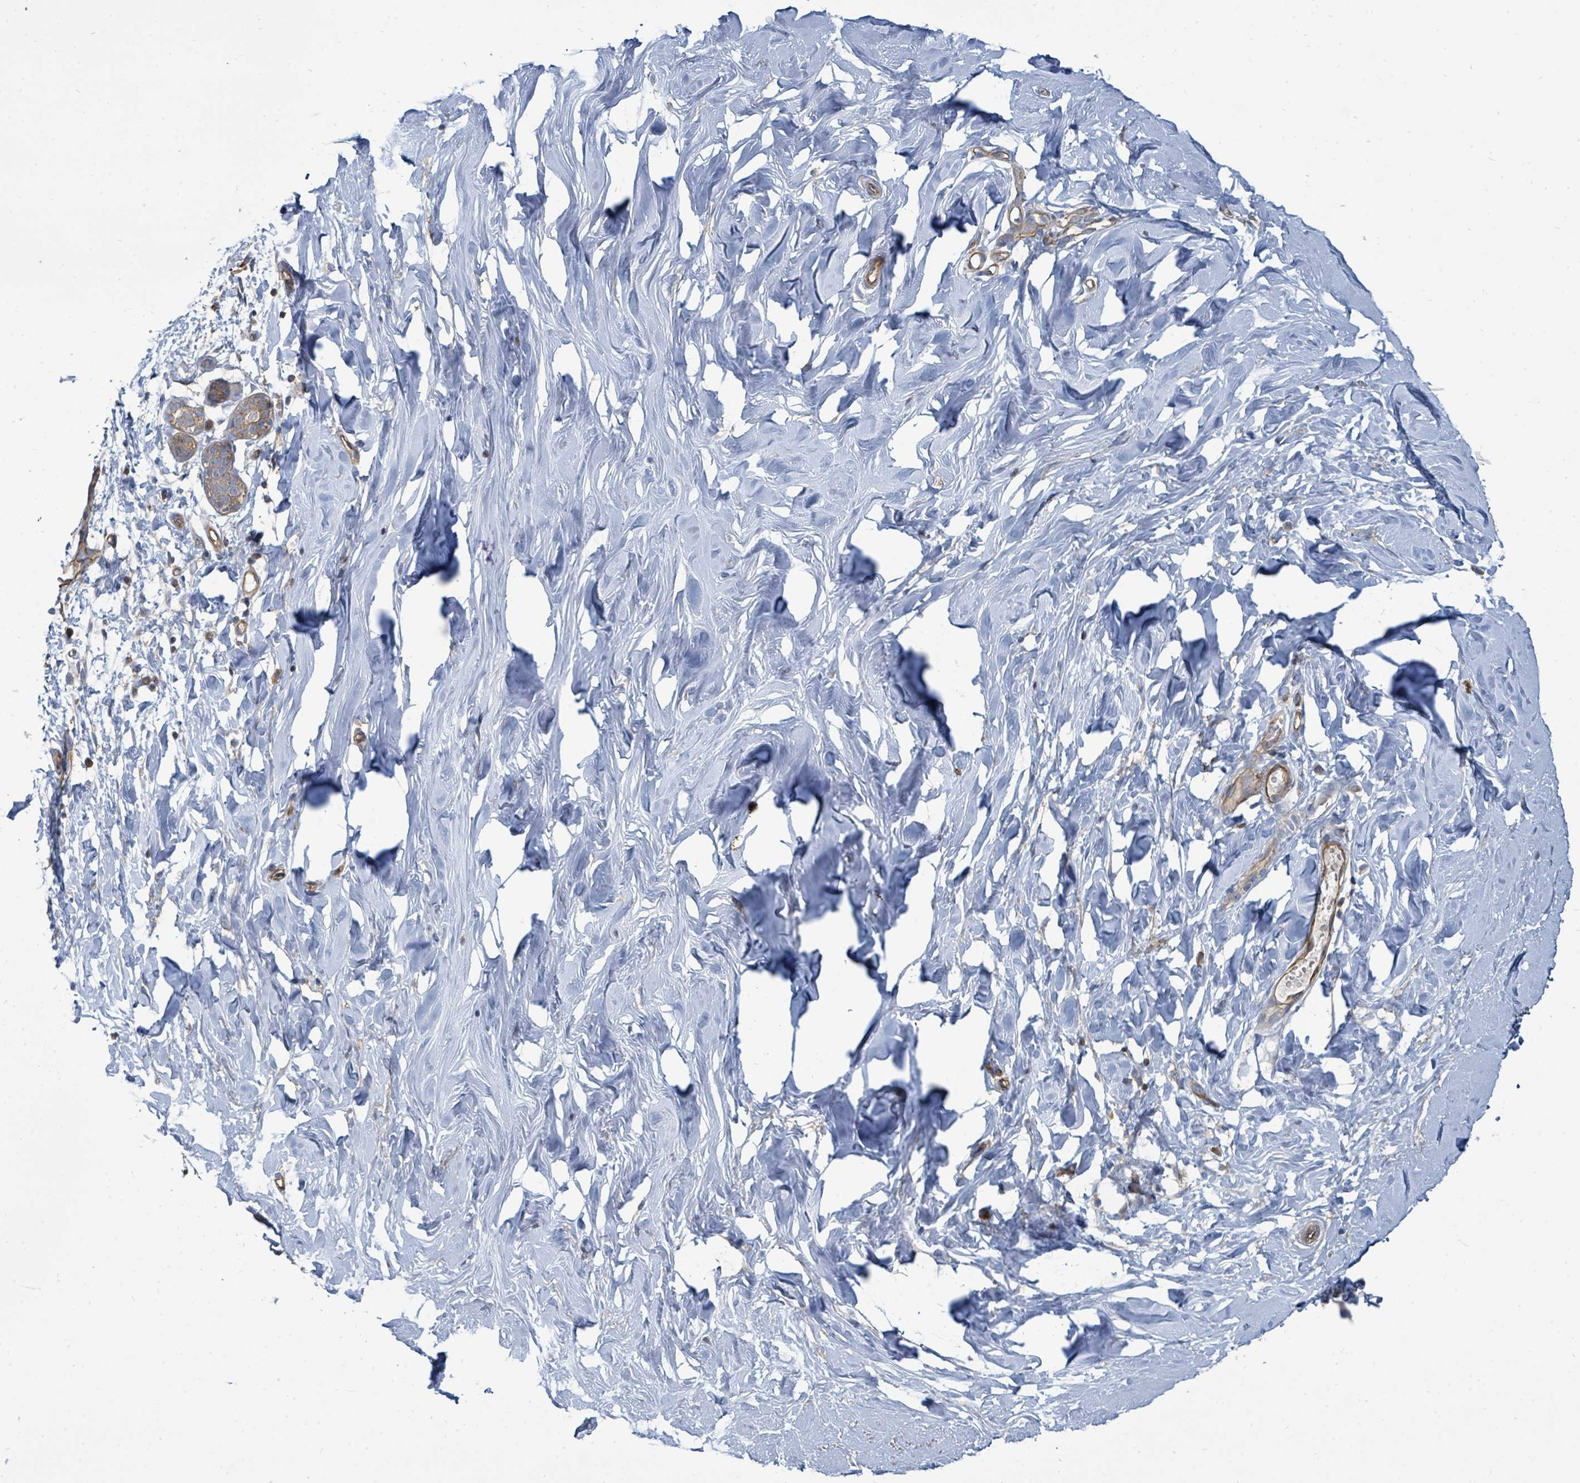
{"staining": {"intensity": "negative", "quantity": "none", "location": "none"}, "tissue": "breast", "cell_type": "Adipocytes", "image_type": "normal", "snomed": [{"axis": "morphology", "description": "Normal tissue, NOS"}, {"axis": "topography", "description": "Breast"}], "caption": "Micrograph shows no protein staining in adipocytes of unremarkable breast.", "gene": "BOLA2B", "patient": {"sex": "female", "age": 27}}